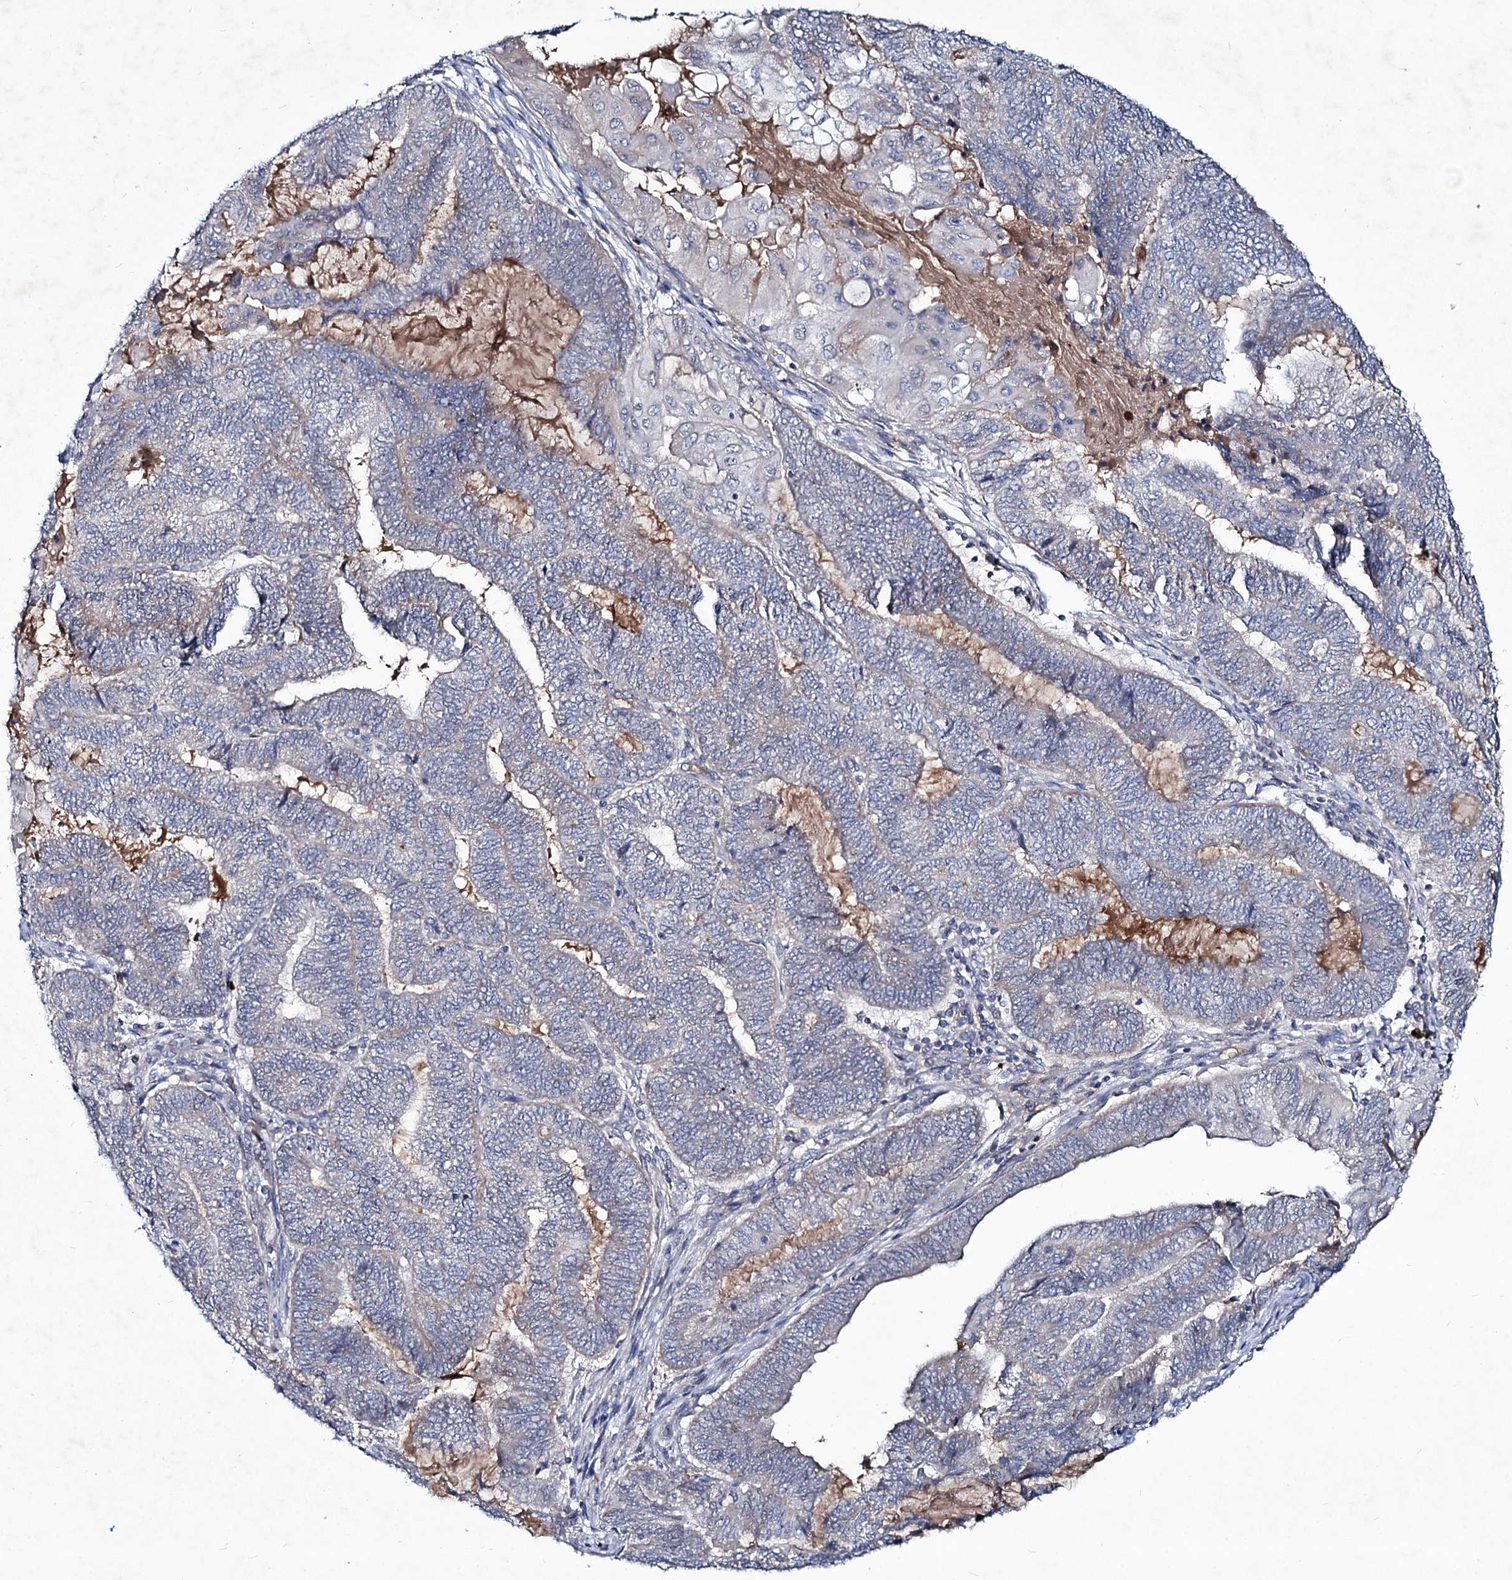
{"staining": {"intensity": "negative", "quantity": "none", "location": "none"}, "tissue": "endometrial cancer", "cell_type": "Tumor cells", "image_type": "cancer", "snomed": [{"axis": "morphology", "description": "Adenocarcinoma, NOS"}, {"axis": "topography", "description": "Uterus"}, {"axis": "topography", "description": "Endometrium"}], "caption": "Immunohistochemistry of human adenocarcinoma (endometrial) exhibits no positivity in tumor cells.", "gene": "RNF6", "patient": {"sex": "female", "age": 70}}